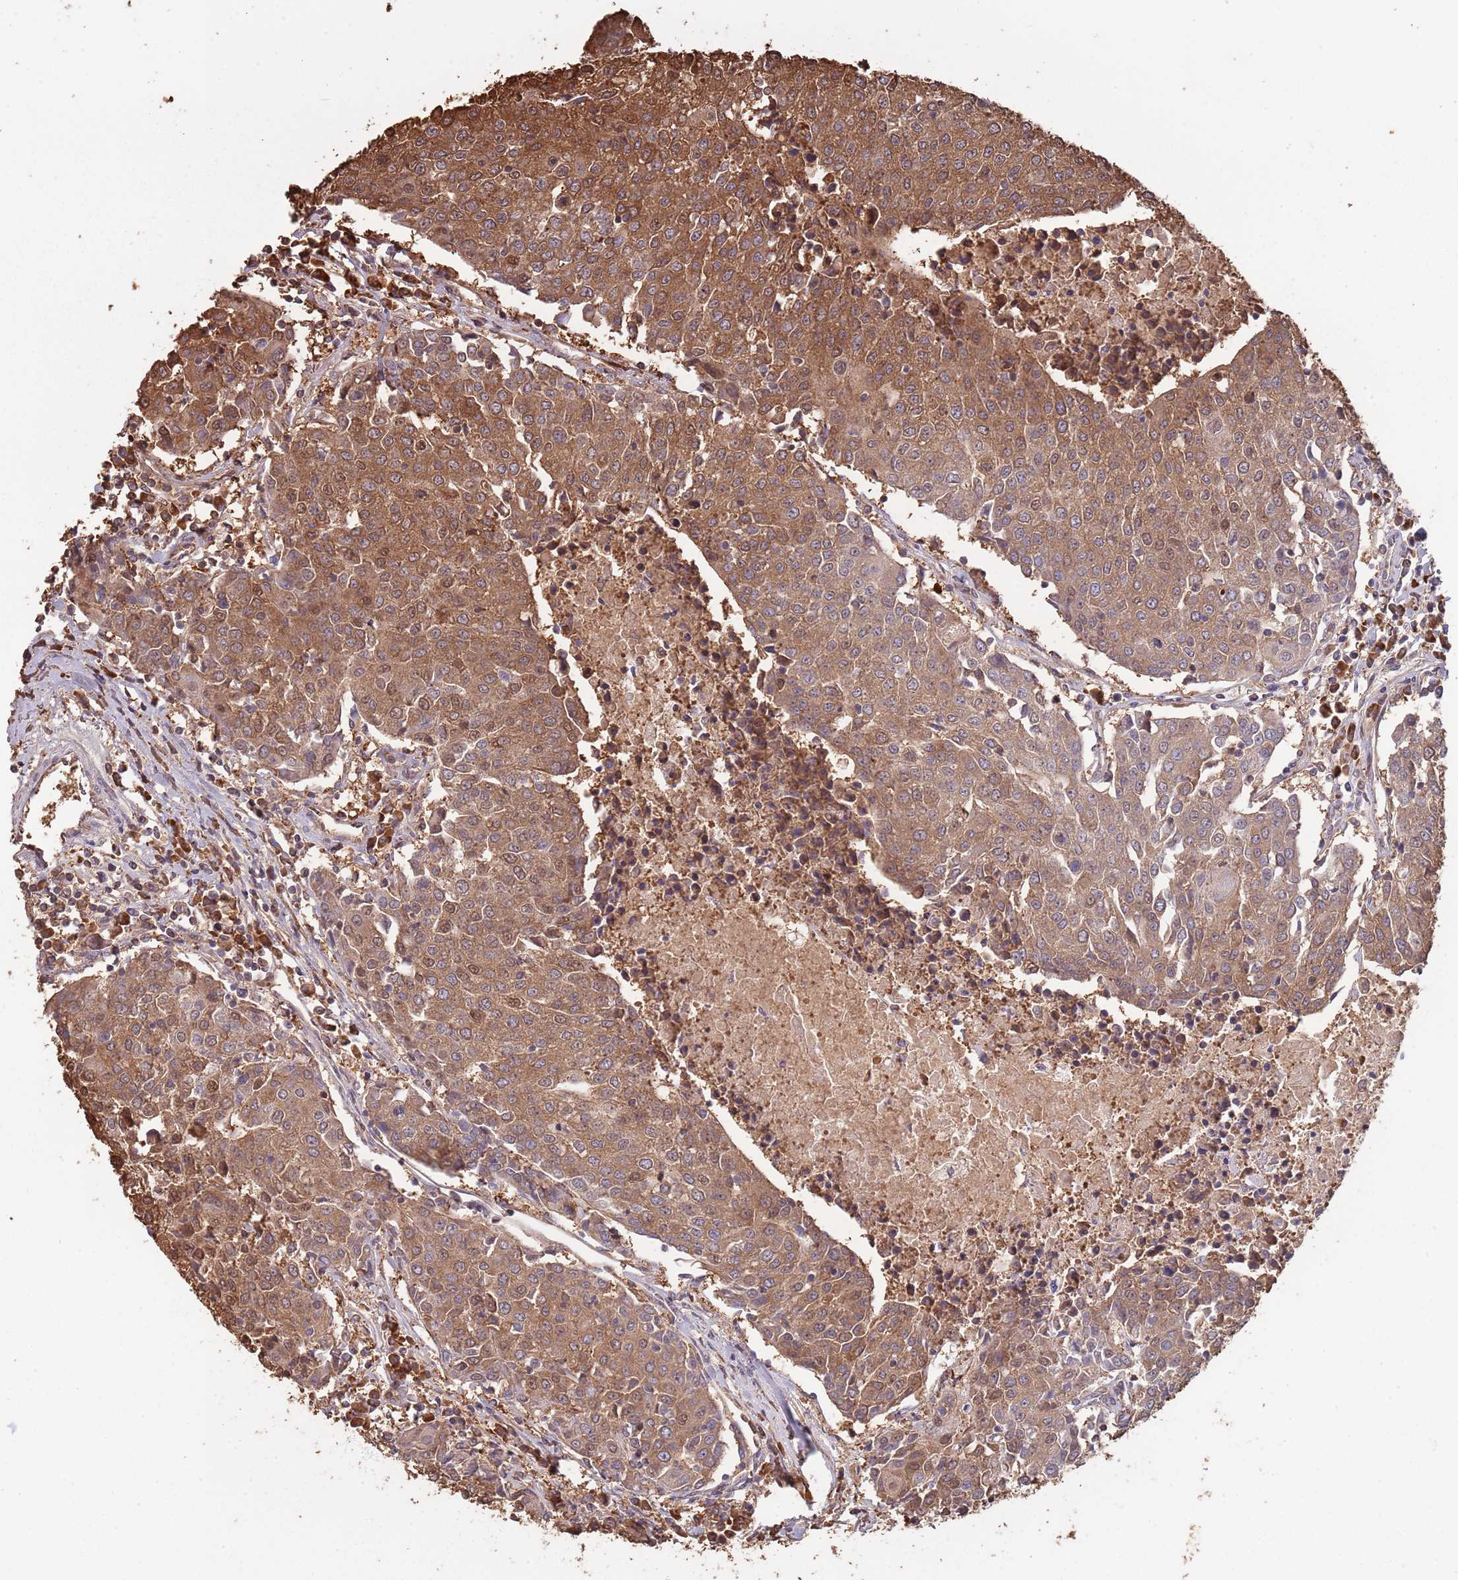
{"staining": {"intensity": "moderate", "quantity": ">75%", "location": "cytoplasmic/membranous,nuclear"}, "tissue": "urothelial cancer", "cell_type": "Tumor cells", "image_type": "cancer", "snomed": [{"axis": "morphology", "description": "Urothelial carcinoma, High grade"}, {"axis": "topography", "description": "Urinary bladder"}], "caption": "A photomicrograph showing moderate cytoplasmic/membranous and nuclear staining in about >75% of tumor cells in urothelial carcinoma (high-grade), as visualized by brown immunohistochemical staining.", "gene": "COG4", "patient": {"sex": "female", "age": 85}}